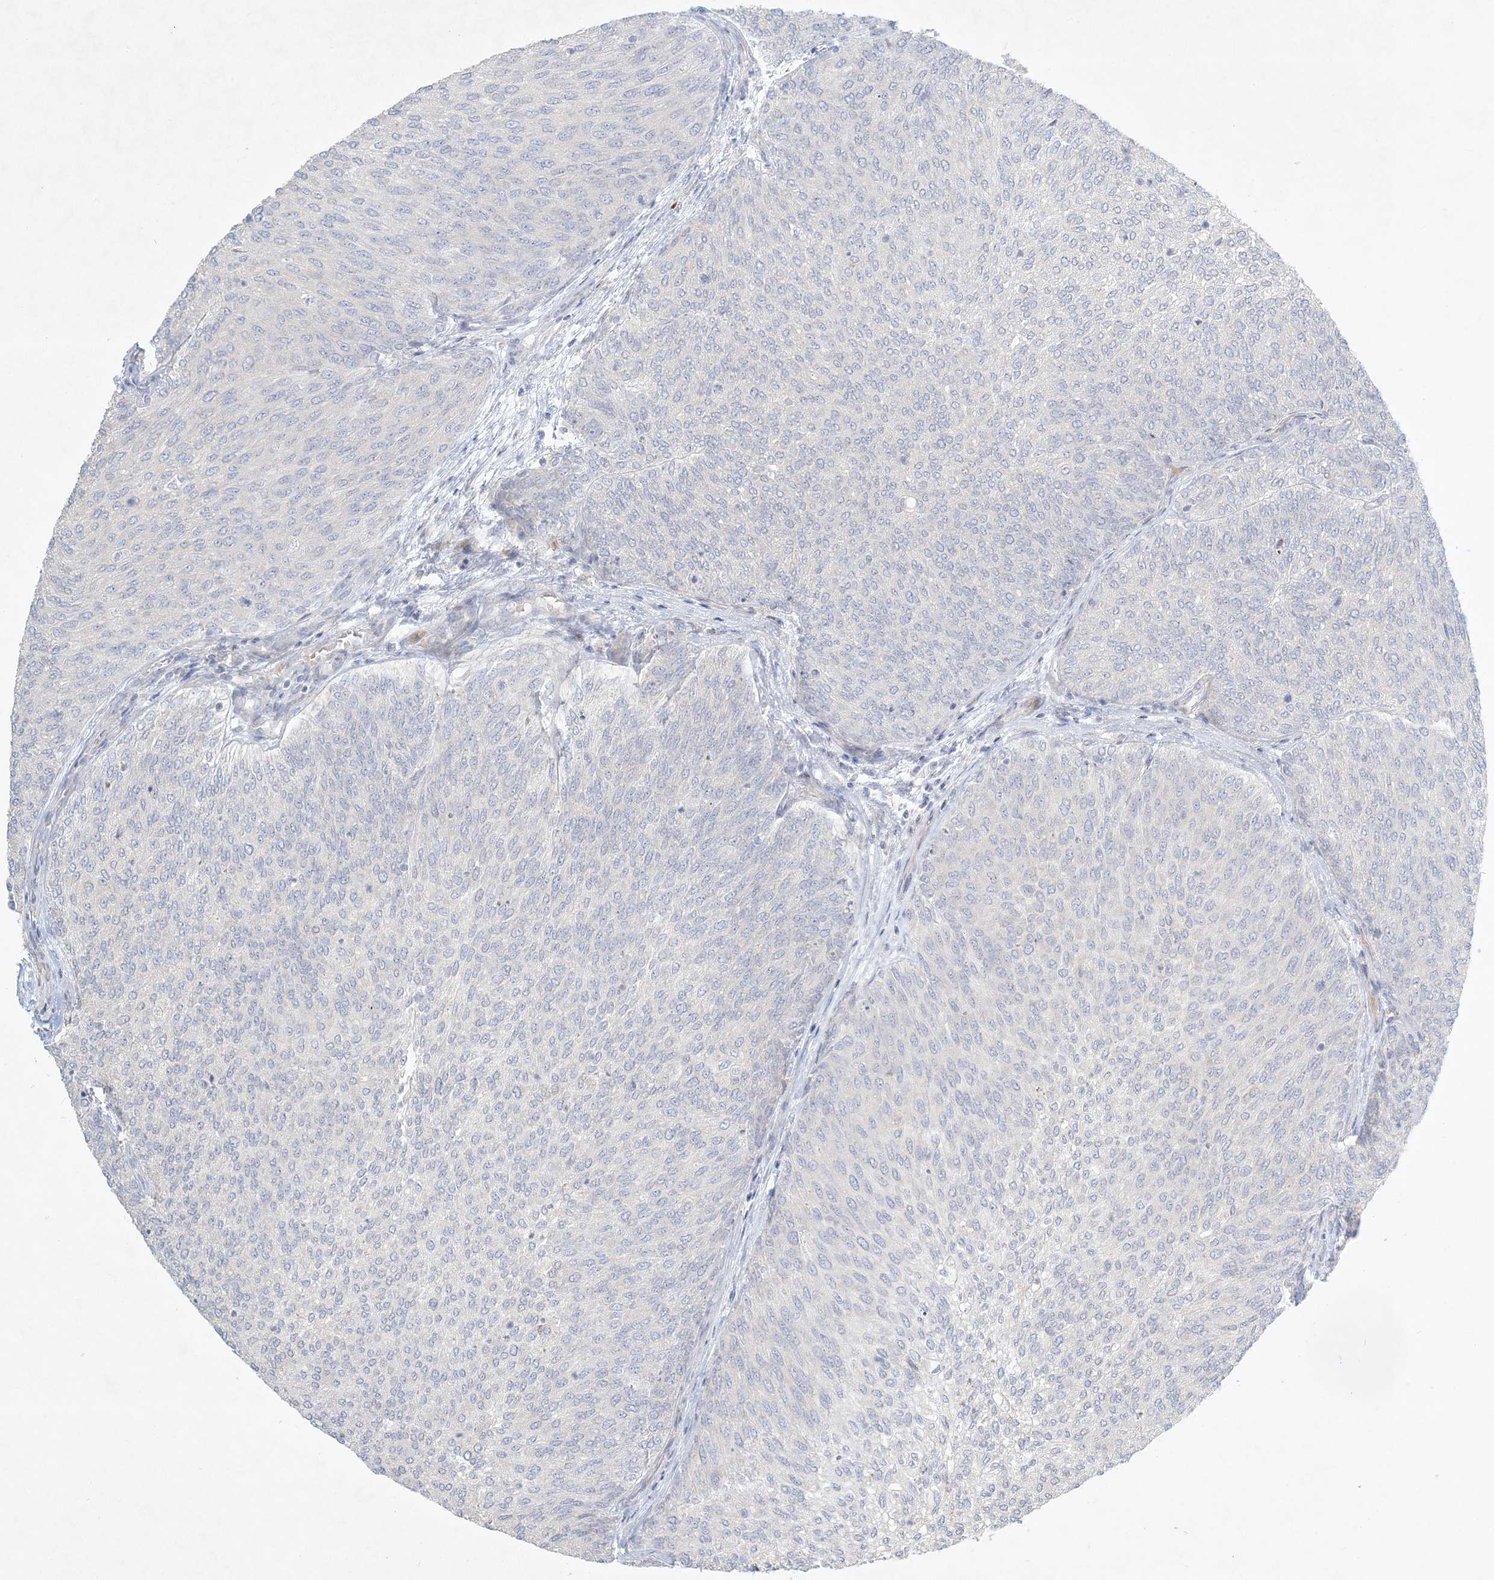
{"staining": {"intensity": "negative", "quantity": "none", "location": "none"}, "tissue": "urothelial cancer", "cell_type": "Tumor cells", "image_type": "cancer", "snomed": [{"axis": "morphology", "description": "Urothelial carcinoma, Low grade"}, {"axis": "topography", "description": "Urinary bladder"}], "caption": "Tumor cells show no significant staining in low-grade urothelial carcinoma. Nuclei are stained in blue.", "gene": "ZNF385D", "patient": {"sex": "female", "age": 79}}